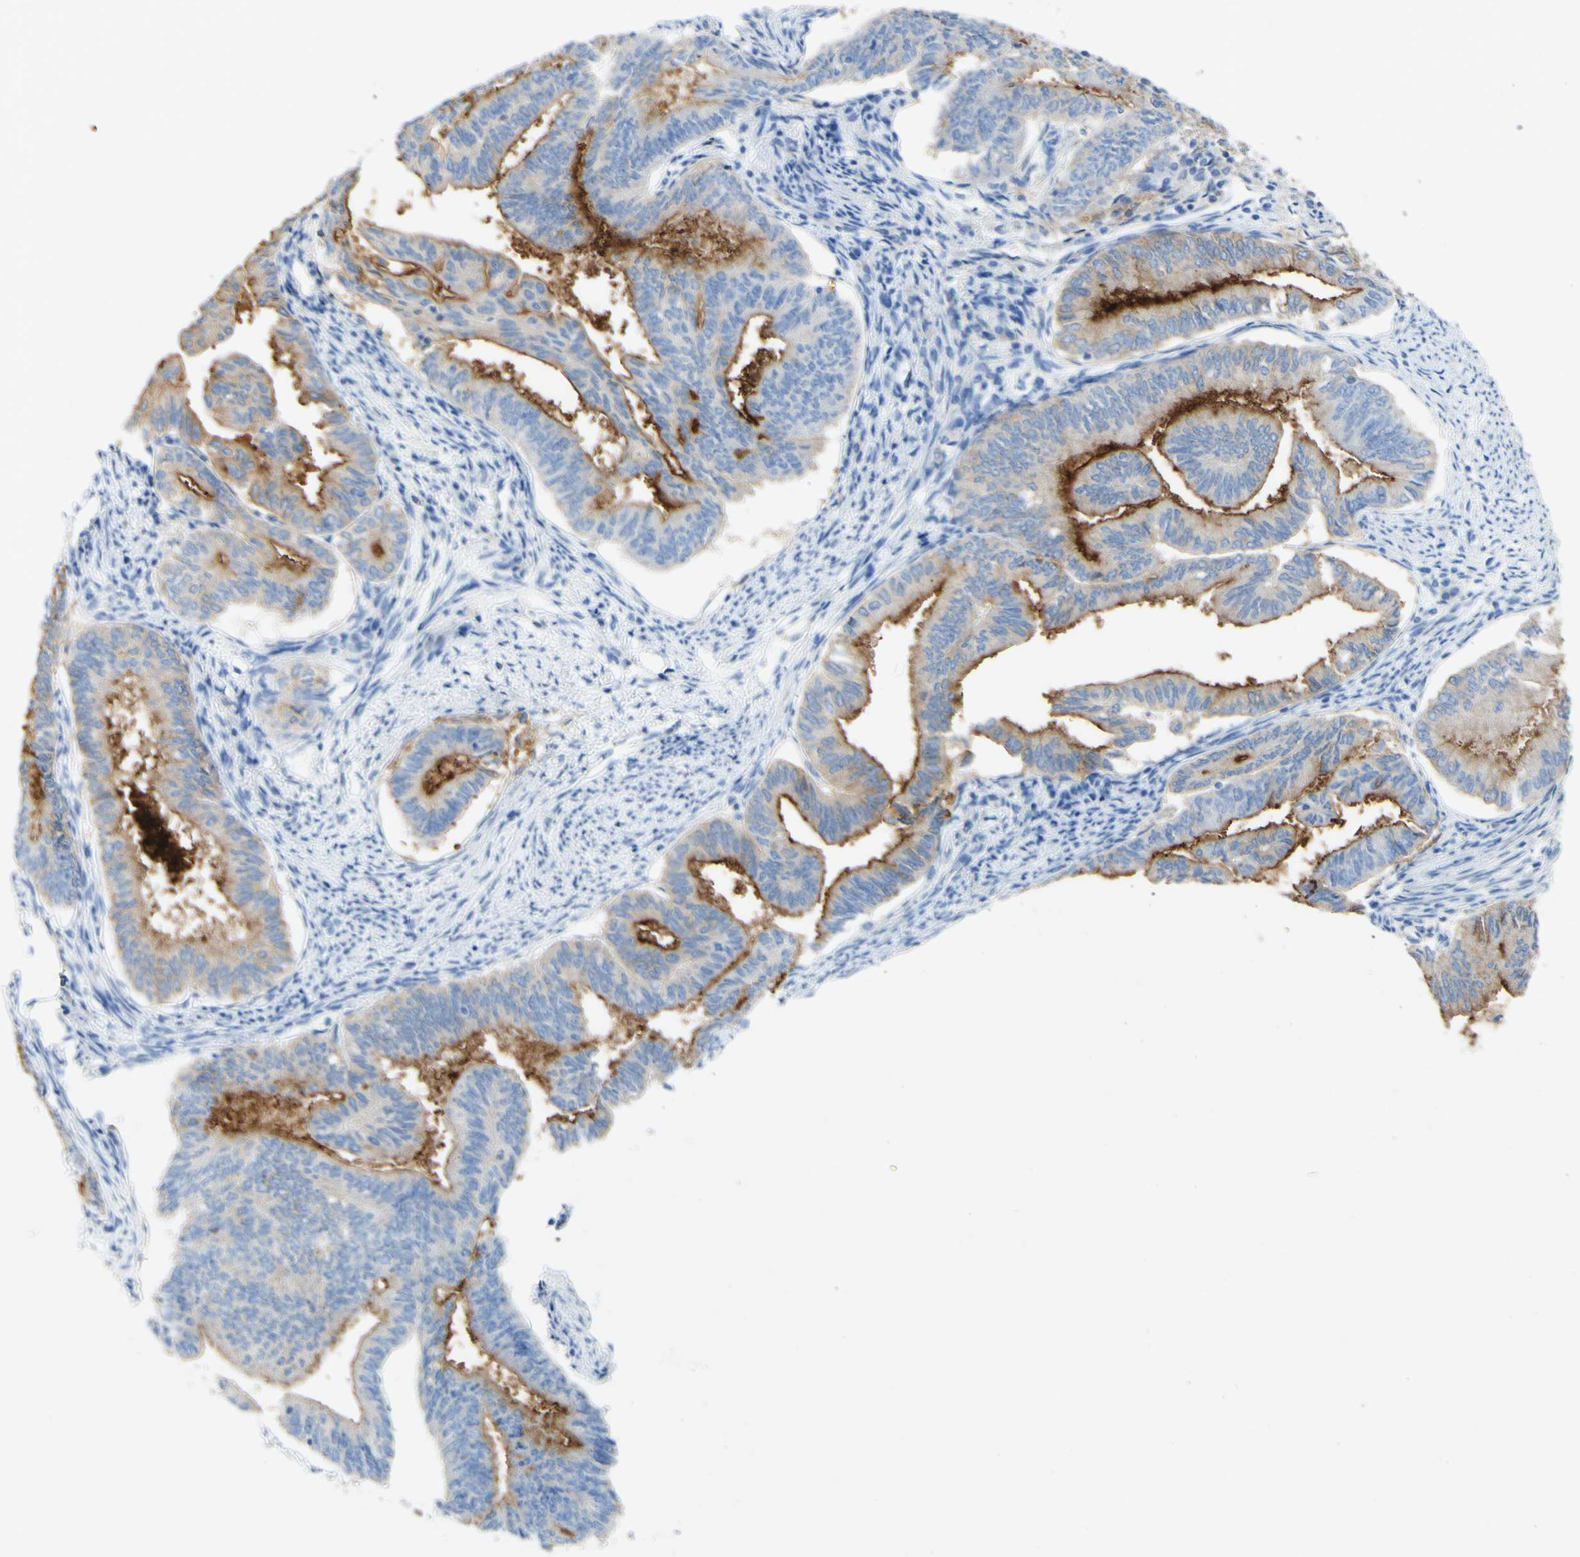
{"staining": {"intensity": "moderate", "quantity": ">75%", "location": "cytoplasmic/membranous"}, "tissue": "endometrial cancer", "cell_type": "Tumor cells", "image_type": "cancer", "snomed": [{"axis": "morphology", "description": "Adenocarcinoma, NOS"}, {"axis": "topography", "description": "Endometrium"}], "caption": "This is a histology image of IHC staining of endometrial cancer, which shows moderate expression in the cytoplasmic/membranous of tumor cells.", "gene": "FGF4", "patient": {"sex": "female", "age": 86}}